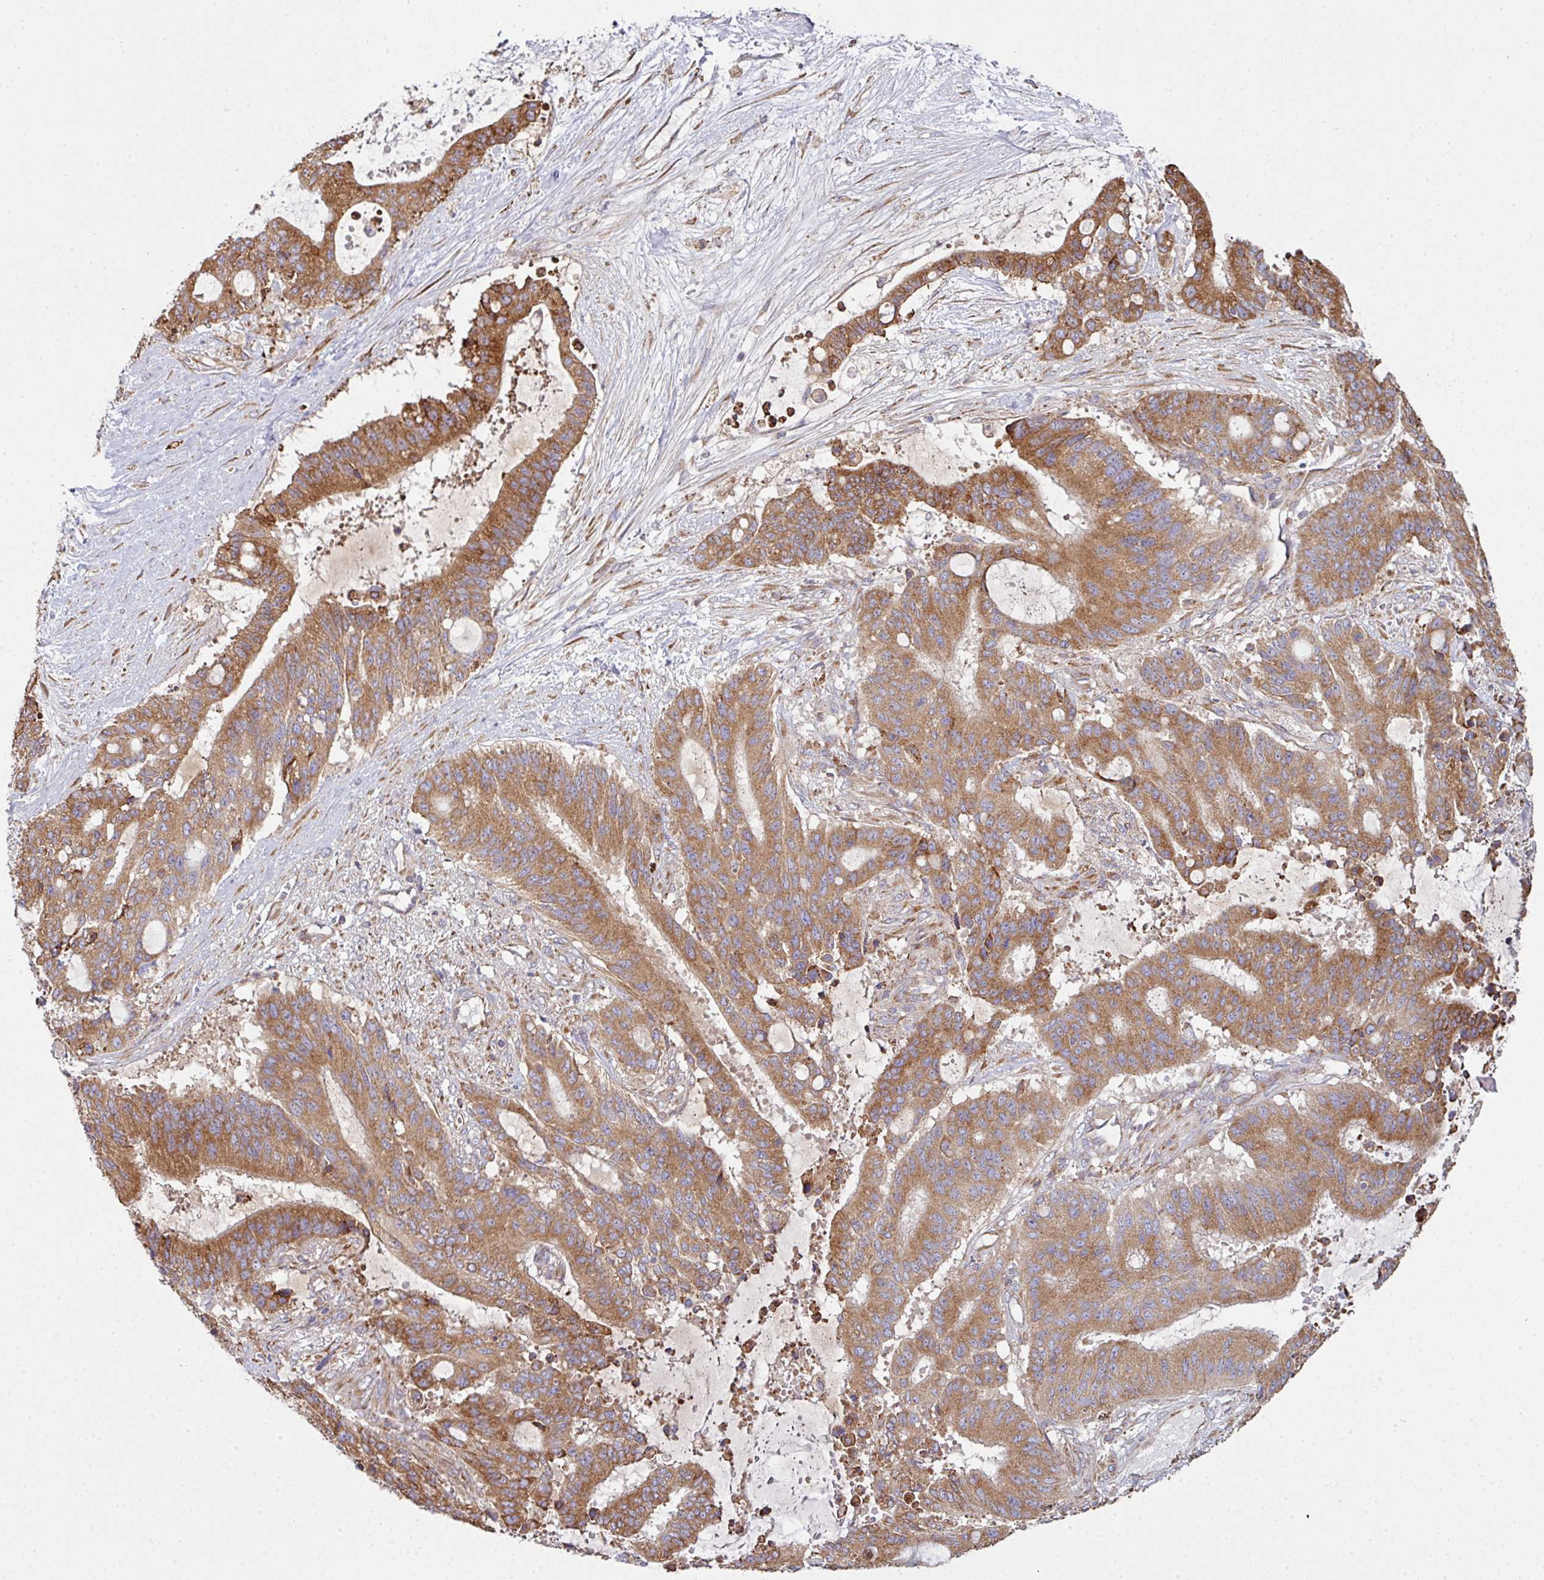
{"staining": {"intensity": "moderate", "quantity": ">75%", "location": "cytoplasmic/membranous"}, "tissue": "liver cancer", "cell_type": "Tumor cells", "image_type": "cancer", "snomed": [{"axis": "morphology", "description": "Normal tissue, NOS"}, {"axis": "morphology", "description": "Cholangiocarcinoma"}, {"axis": "topography", "description": "Liver"}, {"axis": "topography", "description": "Peripheral nerve tissue"}], "caption": "This is a histology image of IHC staining of liver cancer (cholangiocarcinoma), which shows moderate staining in the cytoplasmic/membranous of tumor cells.", "gene": "FAT4", "patient": {"sex": "female", "age": 73}}